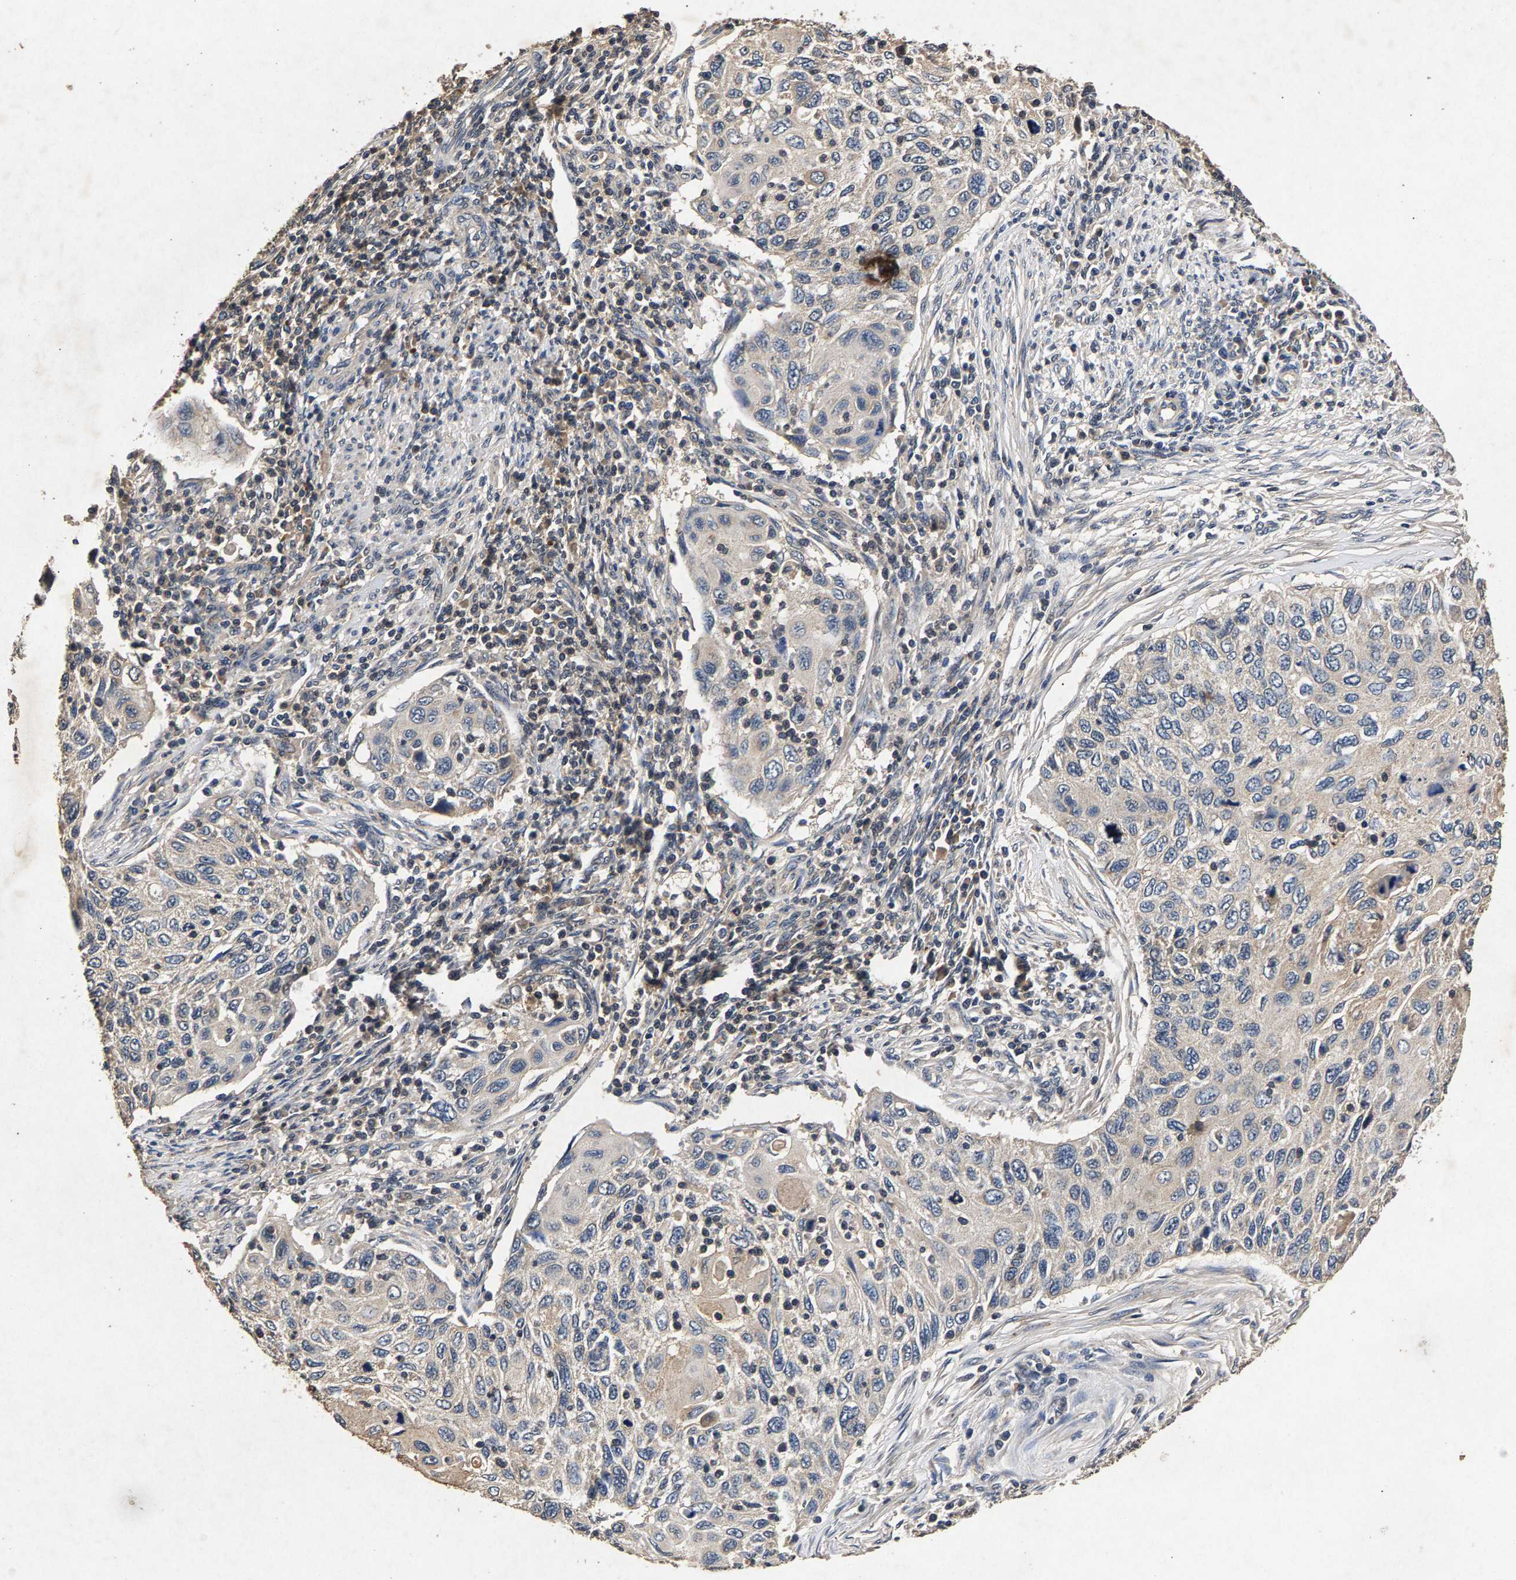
{"staining": {"intensity": "weak", "quantity": "<25%", "location": "cytoplasmic/membranous"}, "tissue": "cervical cancer", "cell_type": "Tumor cells", "image_type": "cancer", "snomed": [{"axis": "morphology", "description": "Squamous cell carcinoma, NOS"}, {"axis": "topography", "description": "Cervix"}], "caption": "The micrograph shows no significant staining in tumor cells of cervical squamous cell carcinoma.", "gene": "PPP1CC", "patient": {"sex": "female", "age": 70}}